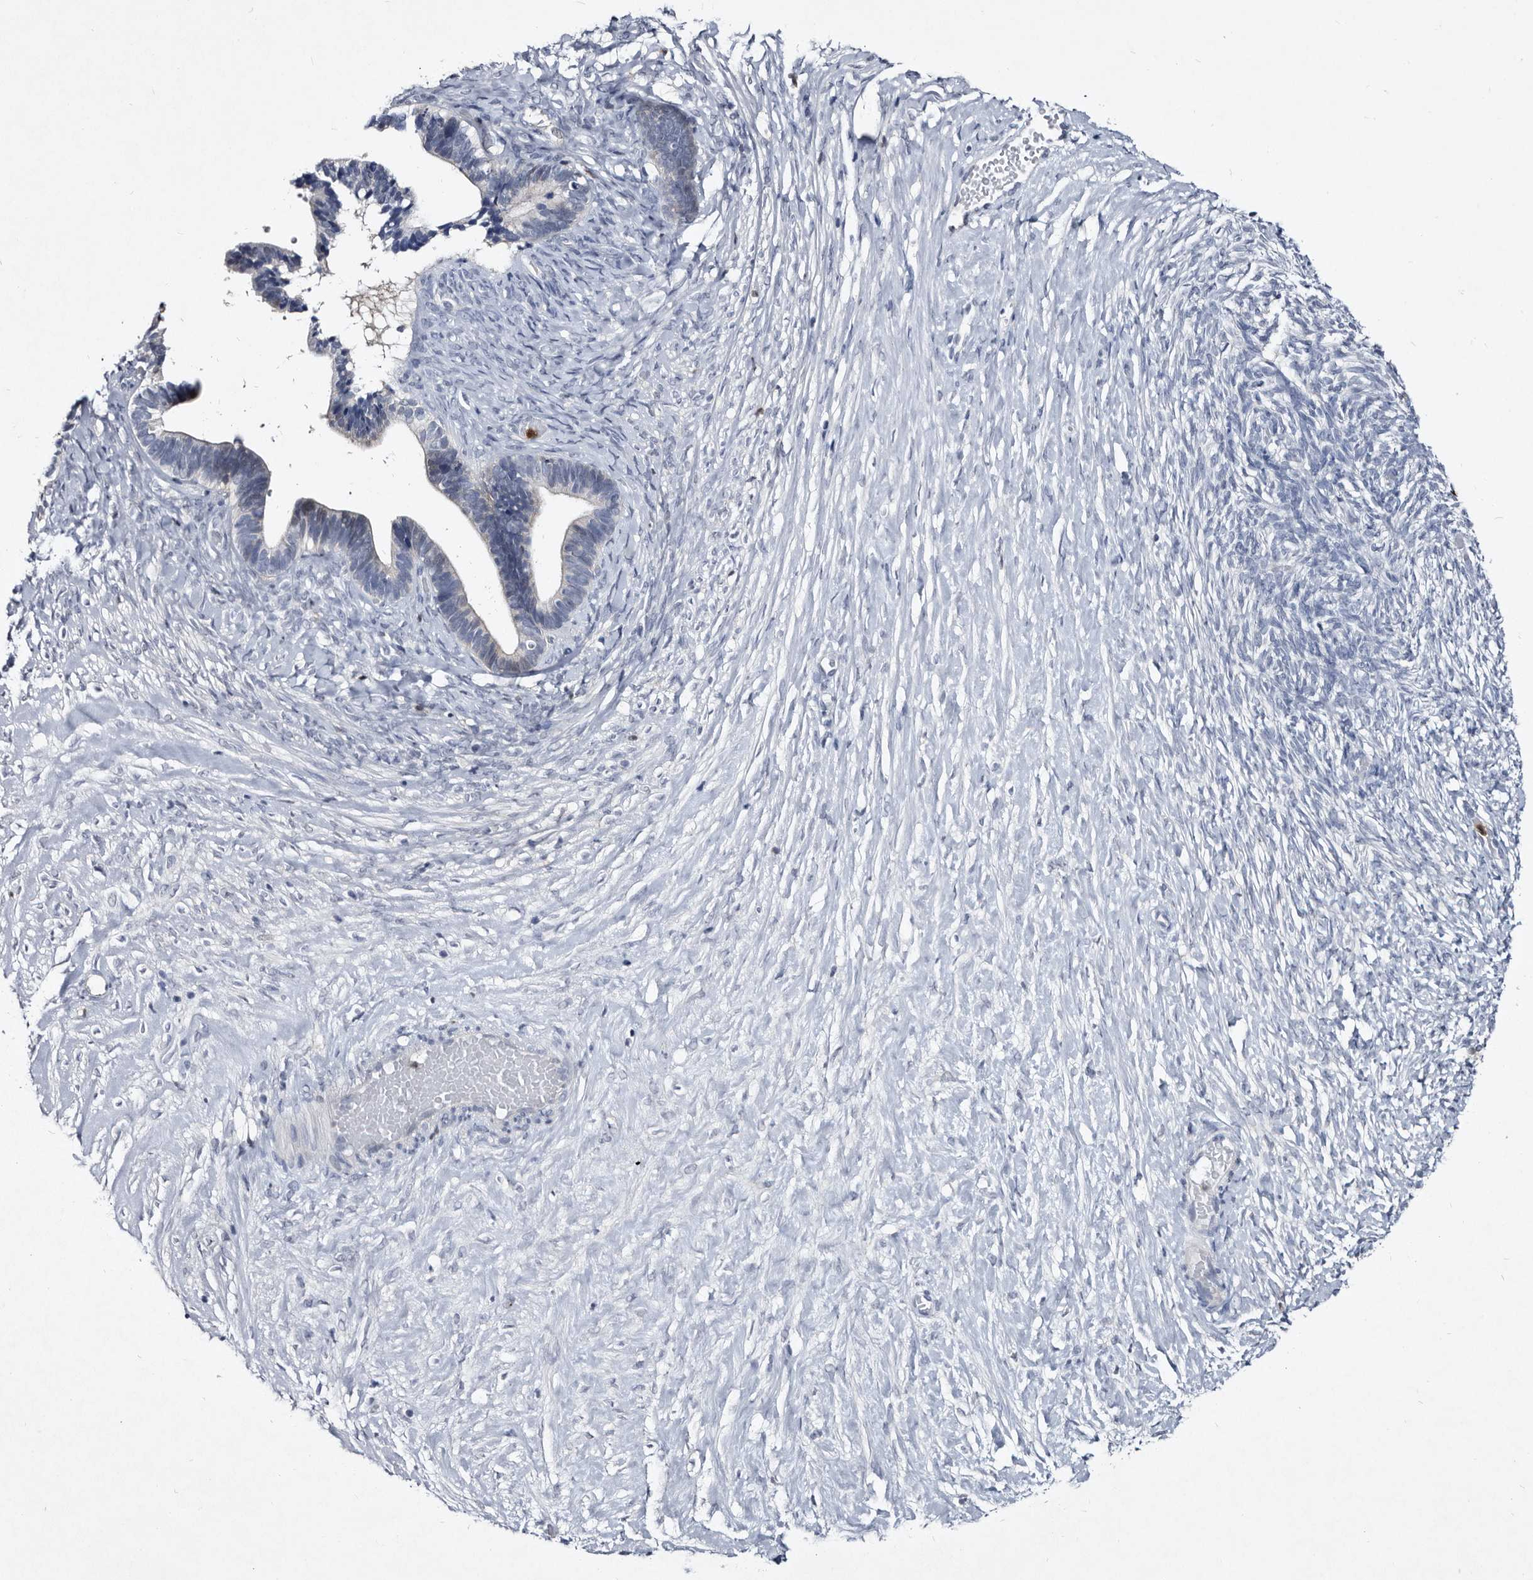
{"staining": {"intensity": "negative", "quantity": "none", "location": "none"}, "tissue": "ovarian cancer", "cell_type": "Tumor cells", "image_type": "cancer", "snomed": [{"axis": "morphology", "description": "Cystadenocarcinoma, serous, NOS"}, {"axis": "topography", "description": "Ovary"}], "caption": "The immunohistochemistry image has no significant expression in tumor cells of ovarian serous cystadenocarcinoma tissue.", "gene": "SERPINB8", "patient": {"sex": "female", "age": 56}}